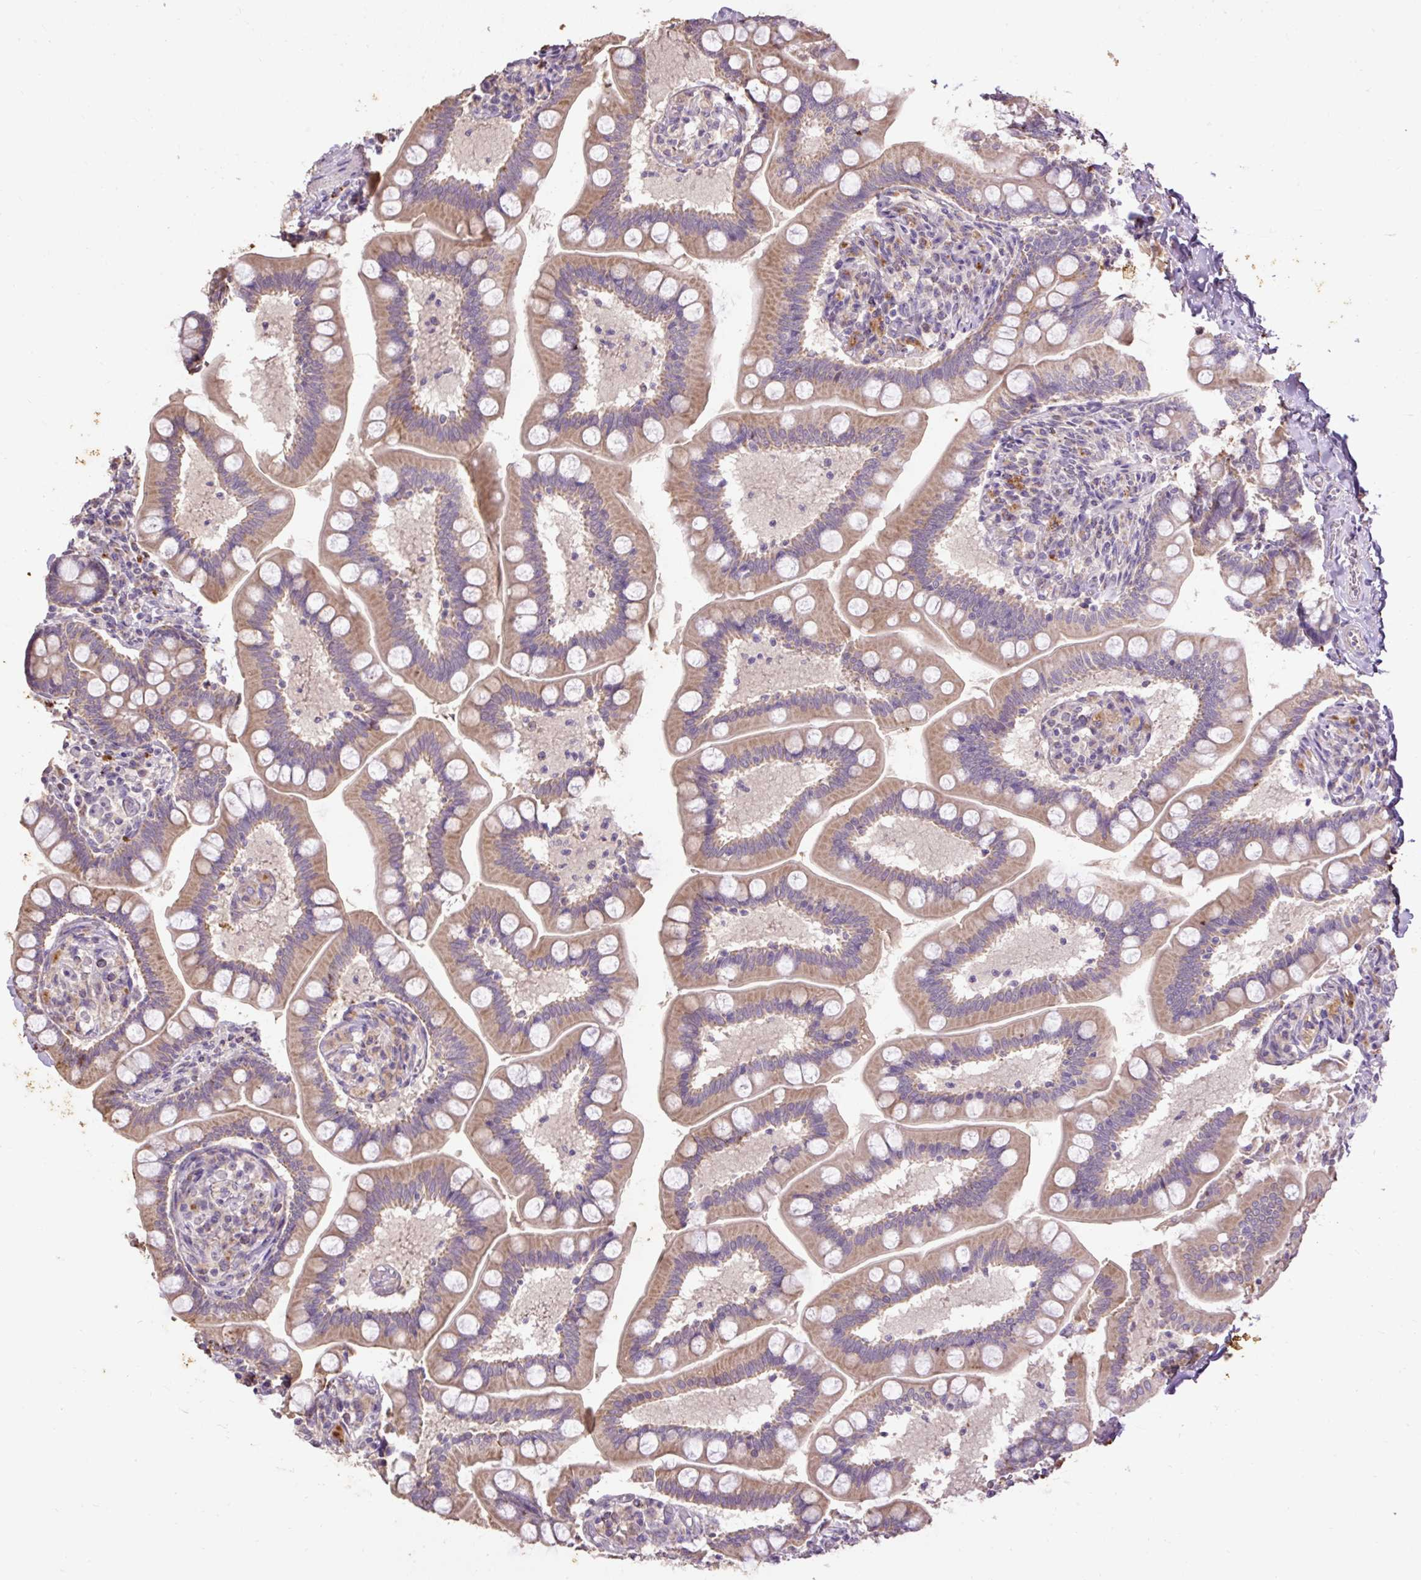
{"staining": {"intensity": "moderate", "quantity": ">75%", "location": "cytoplasmic/membranous"}, "tissue": "small intestine", "cell_type": "Glandular cells", "image_type": "normal", "snomed": [{"axis": "morphology", "description": "Normal tissue, NOS"}, {"axis": "topography", "description": "Small intestine"}], "caption": "High-power microscopy captured an immunohistochemistry (IHC) photomicrograph of normal small intestine, revealing moderate cytoplasmic/membranous expression in about >75% of glandular cells. (Brightfield microscopy of DAB IHC at high magnification).", "gene": "LRTM2", "patient": {"sex": "female", "age": 64}}